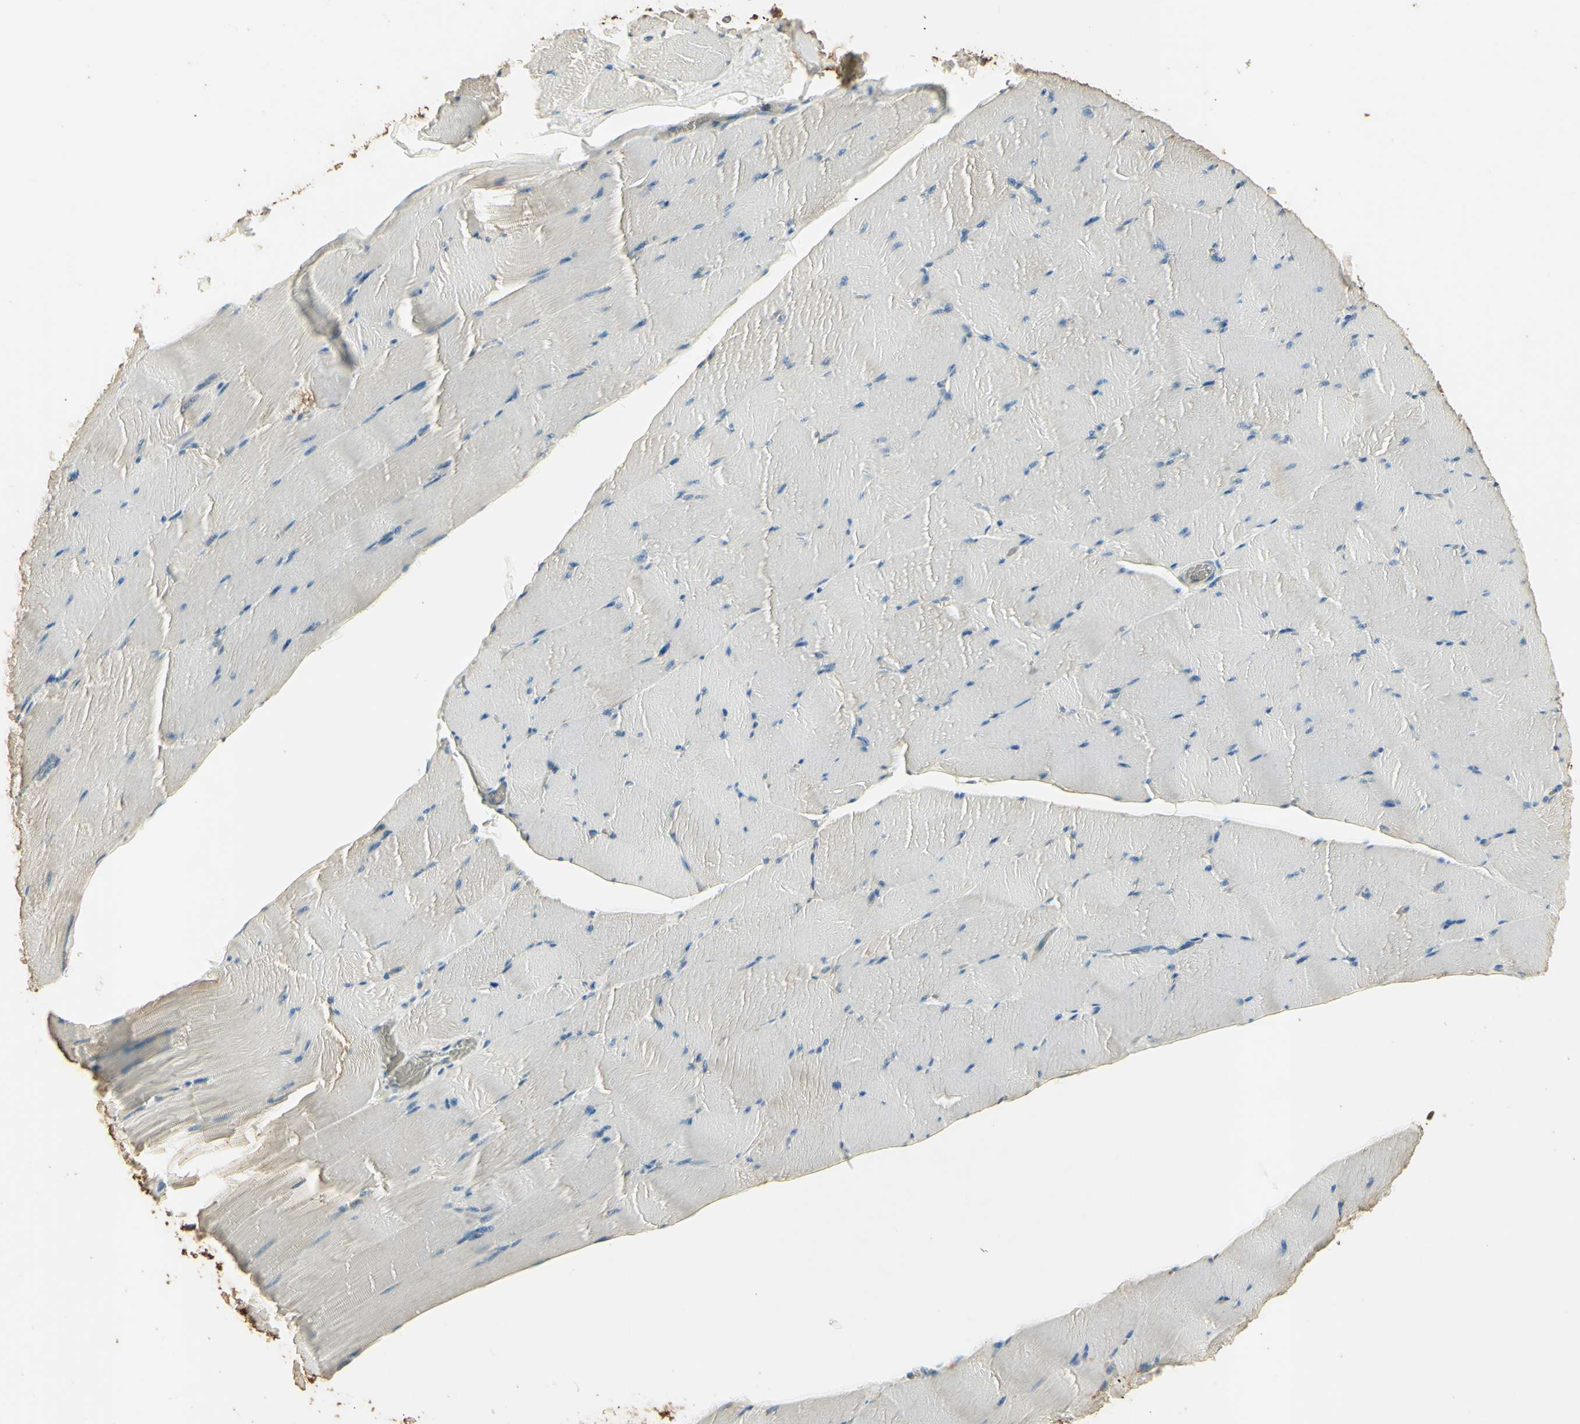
{"staining": {"intensity": "weak", "quantity": "25%-75%", "location": "cytoplasmic/membranous"}, "tissue": "skeletal muscle", "cell_type": "Myocytes", "image_type": "normal", "snomed": [{"axis": "morphology", "description": "Normal tissue, NOS"}, {"axis": "topography", "description": "Skeletal muscle"}], "caption": "Approximately 25%-75% of myocytes in normal human skeletal muscle show weak cytoplasmic/membranous protein expression as visualized by brown immunohistochemical staining.", "gene": "ARHGEF17", "patient": {"sex": "male", "age": 62}}